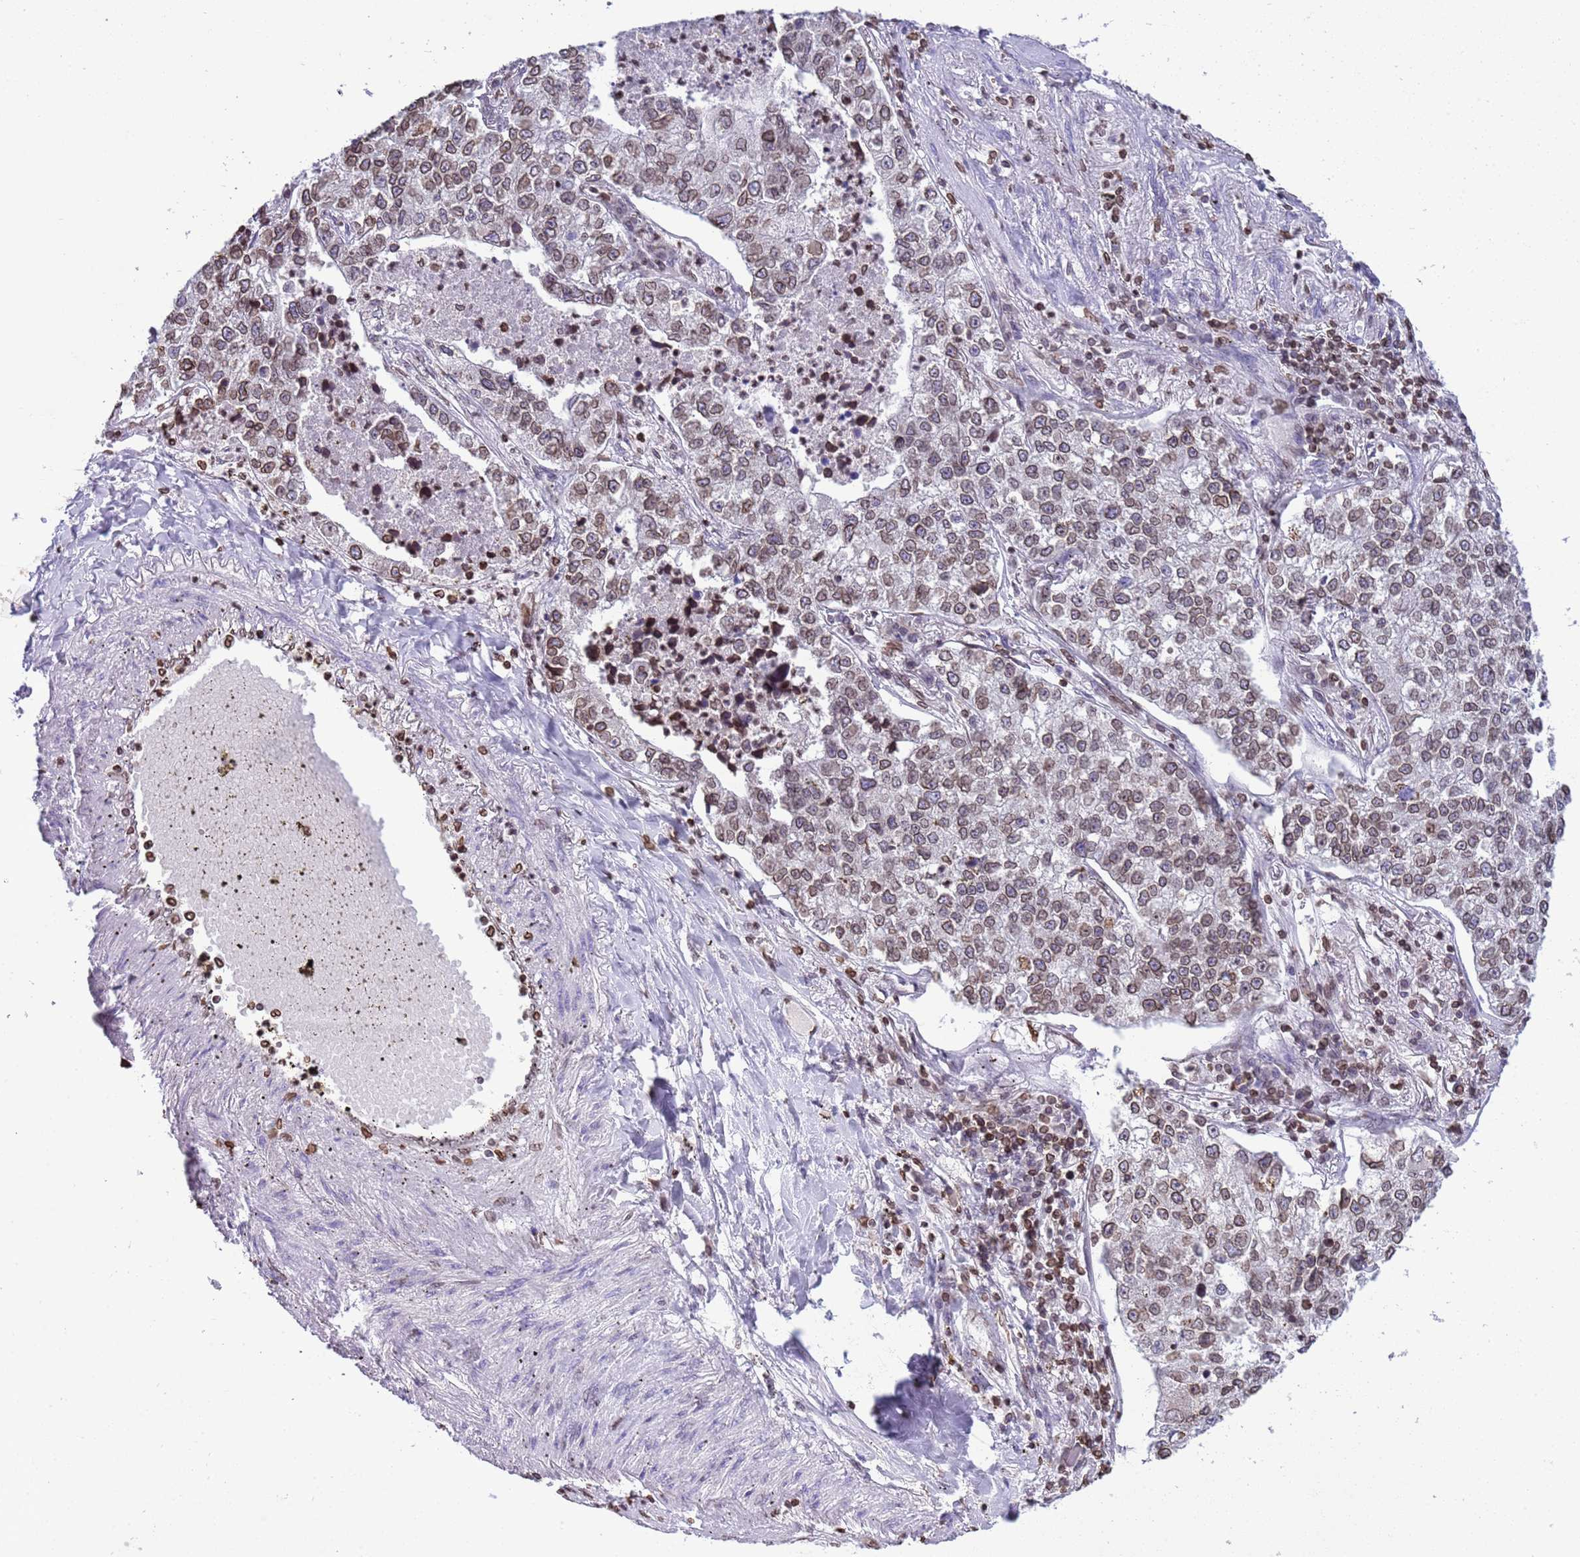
{"staining": {"intensity": "moderate", "quantity": ">75%", "location": "cytoplasmic/membranous,nuclear"}, "tissue": "lung cancer", "cell_type": "Tumor cells", "image_type": "cancer", "snomed": [{"axis": "morphology", "description": "Adenocarcinoma, NOS"}, {"axis": "topography", "description": "Lung"}], "caption": "IHC (DAB) staining of lung adenocarcinoma exhibits moderate cytoplasmic/membranous and nuclear protein staining in approximately >75% of tumor cells. (IHC, brightfield microscopy, high magnification).", "gene": "DHX37", "patient": {"sex": "male", "age": 49}}